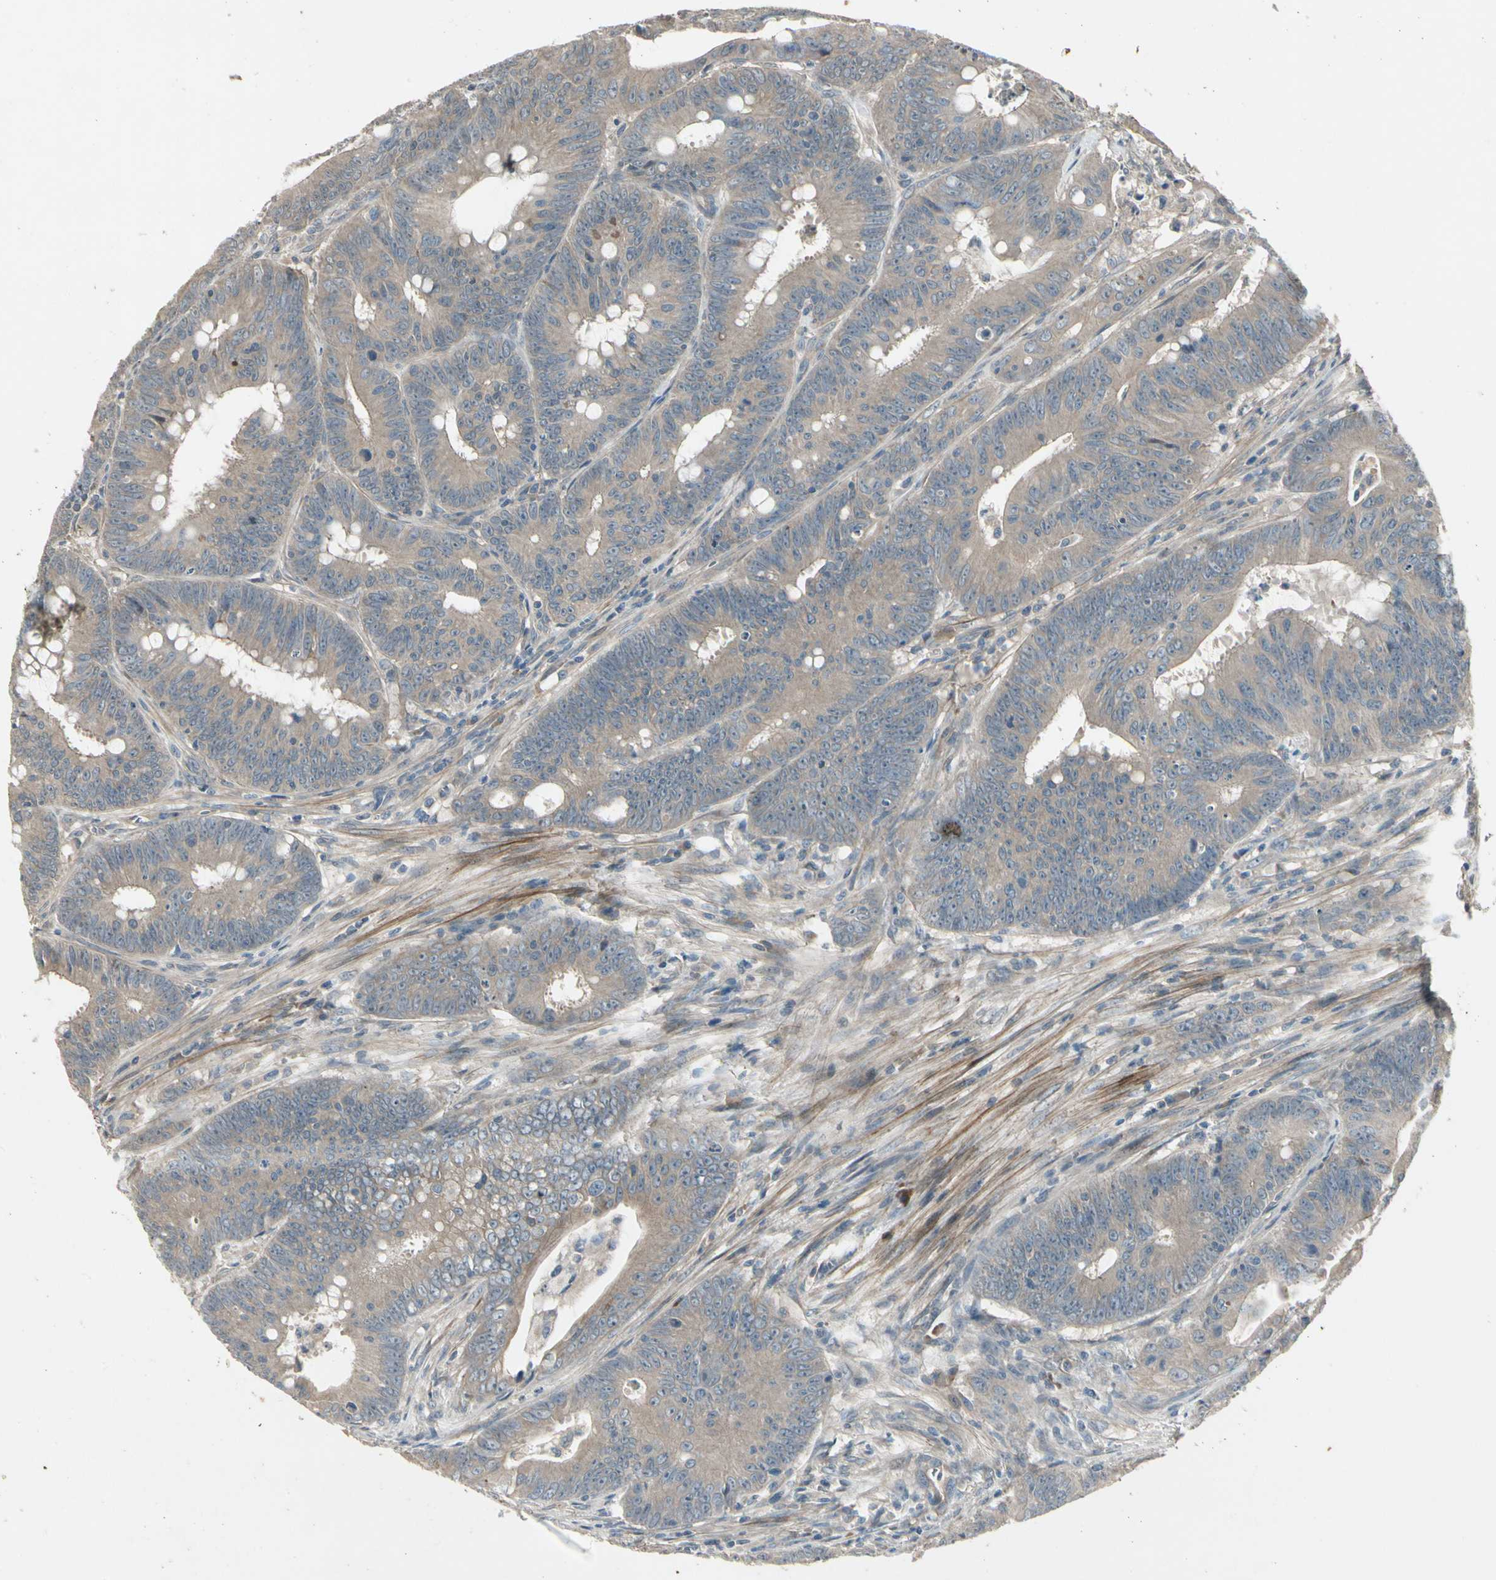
{"staining": {"intensity": "weak", "quantity": "25%-75%", "location": "cytoplasmic/membranous"}, "tissue": "colorectal cancer", "cell_type": "Tumor cells", "image_type": "cancer", "snomed": [{"axis": "morphology", "description": "Adenocarcinoma, NOS"}, {"axis": "topography", "description": "Colon"}], "caption": "The histopathology image shows immunohistochemical staining of colorectal cancer (adenocarcinoma). There is weak cytoplasmic/membranous positivity is identified in approximately 25%-75% of tumor cells.", "gene": "ACVR1", "patient": {"sex": "male", "age": 45}}